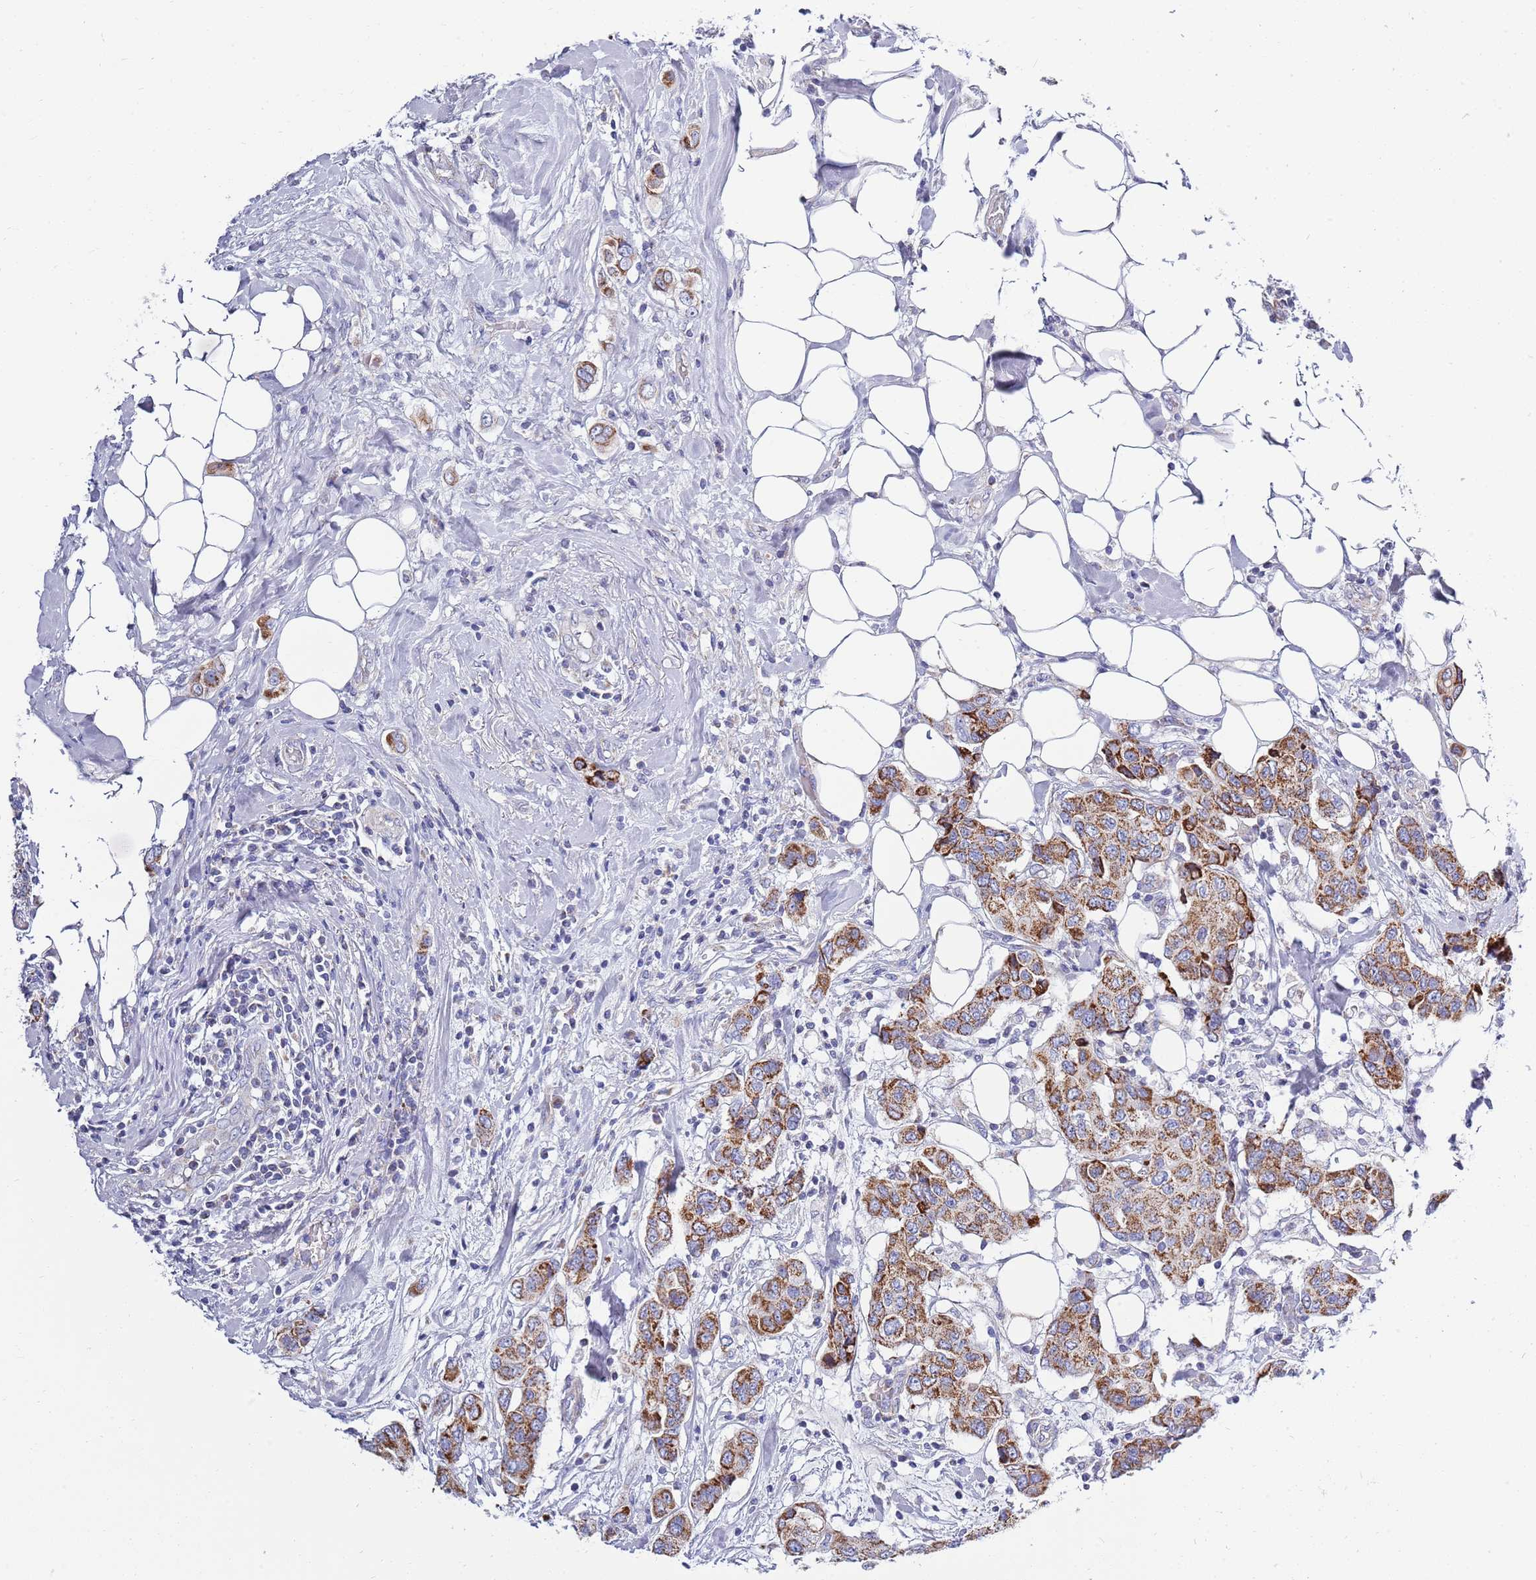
{"staining": {"intensity": "strong", "quantity": ">75%", "location": "cytoplasmic/membranous"}, "tissue": "breast cancer", "cell_type": "Tumor cells", "image_type": "cancer", "snomed": [{"axis": "morphology", "description": "Lobular carcinoma"}, {"axis": "topography", "description": "Breast"}], "caption": "Immunohistochemical staining of human lobular carcinoma (breast) shows high levels of strong cytoplasmic/membranous protein staining in about >75% of tumor cells.", "gene": "EMC8", "patient": {"sex": "female", "age": 51}}